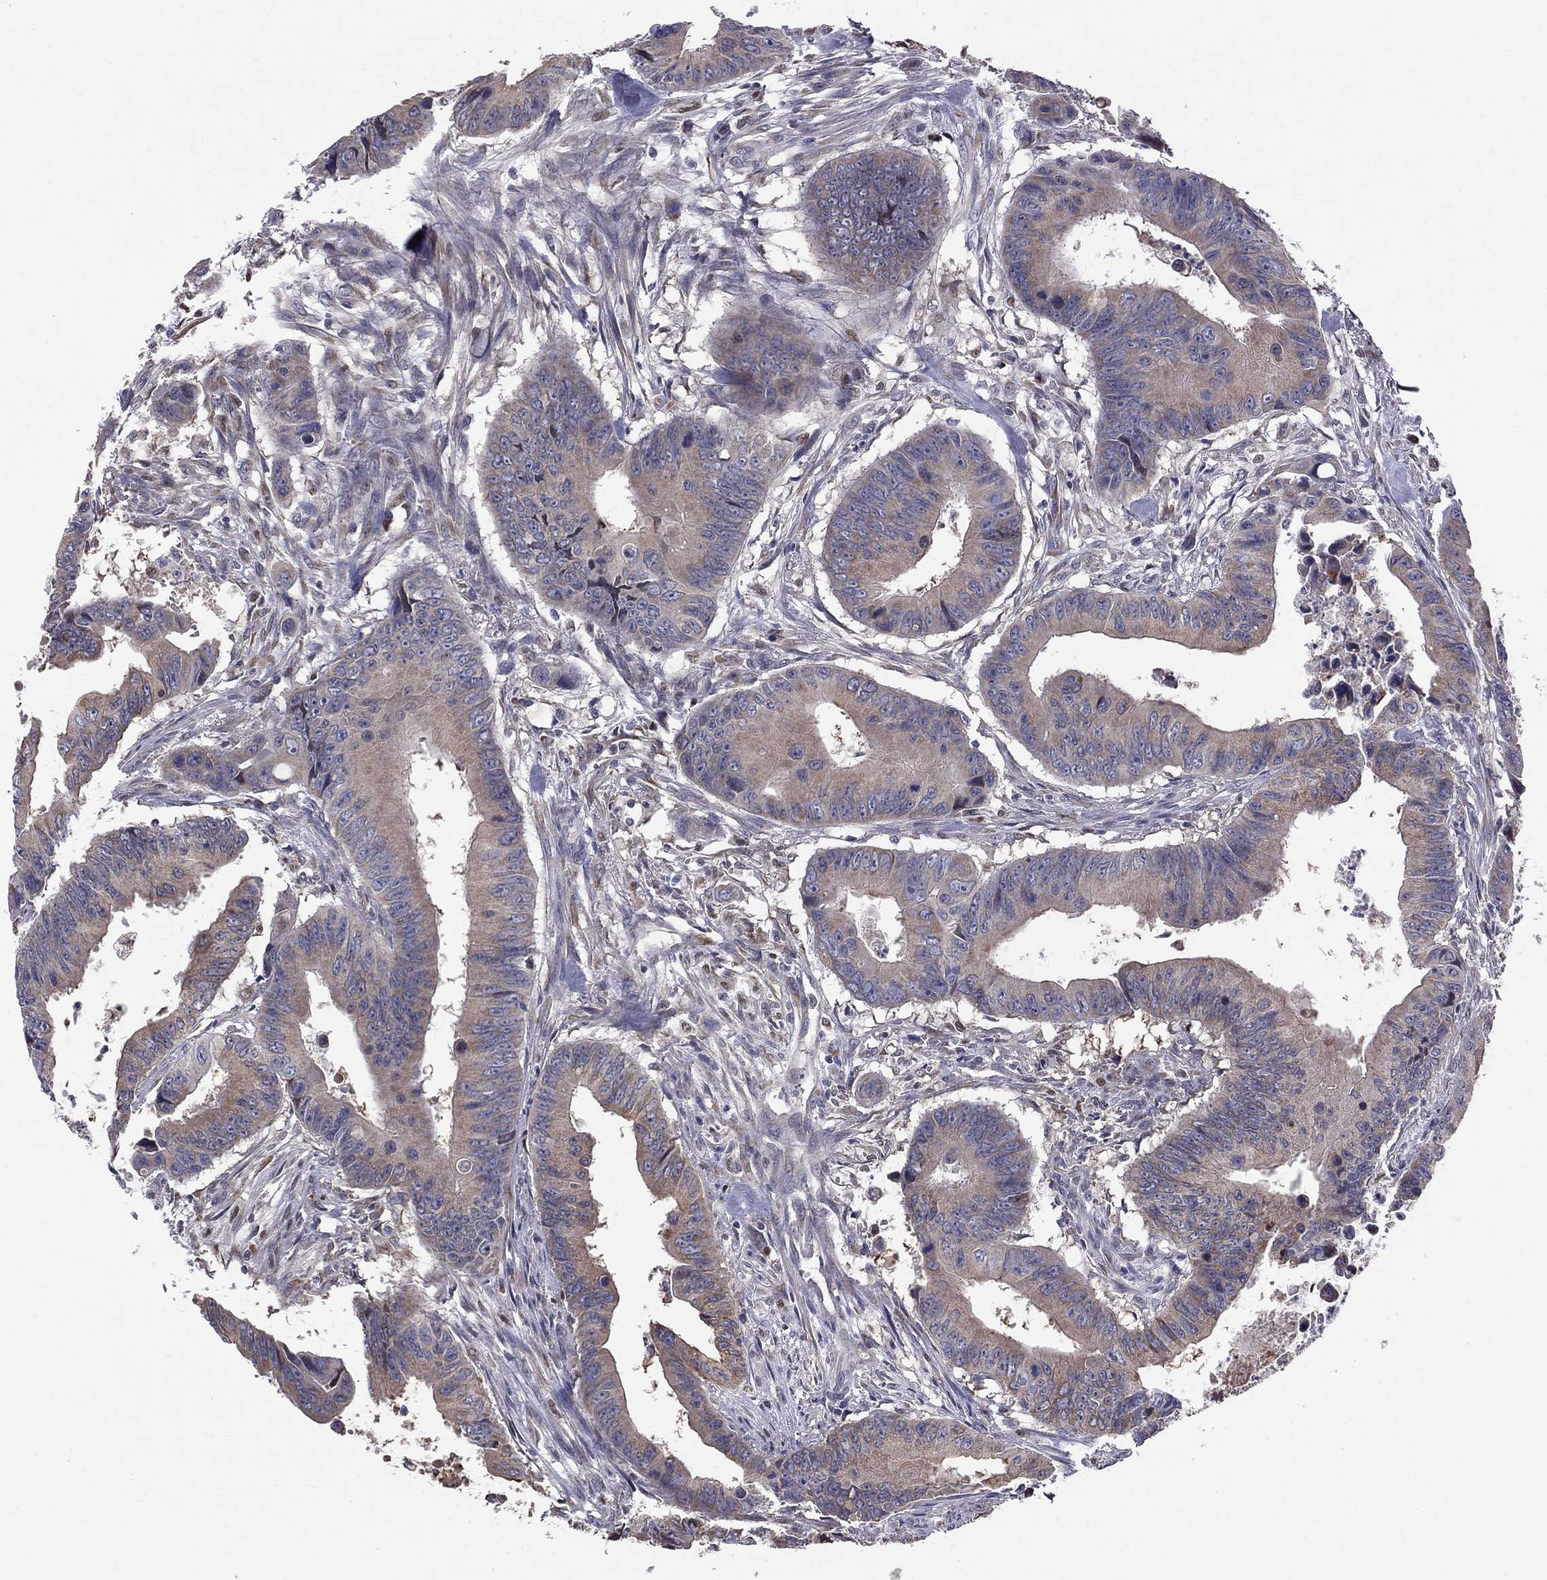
{"staining": {"intensity": "weak", "quantity": "<25%", "location": "cytoplasmic/membranous"}, "tissue": "colorectal cancer", "cell_type": "Tumor cells", "image_type": "cancer", "snomed": [{"axis": "morphology", "description": "Adenocarcinoma, NOS"}, {"axis": "topography", "description": "Colon"}], "caption": "Tumor cells show no significant staining in adenocarcinoma (colorectal). The staining was performed using DAB (3,3'-diaminobenzidine) to visualize the protein expression in brown, while the nuclei were stained in blue with hematoxylin (Magnification: 20x).", "gene": "HSPB2", "patient": {"sex": "female", "age": 87}}